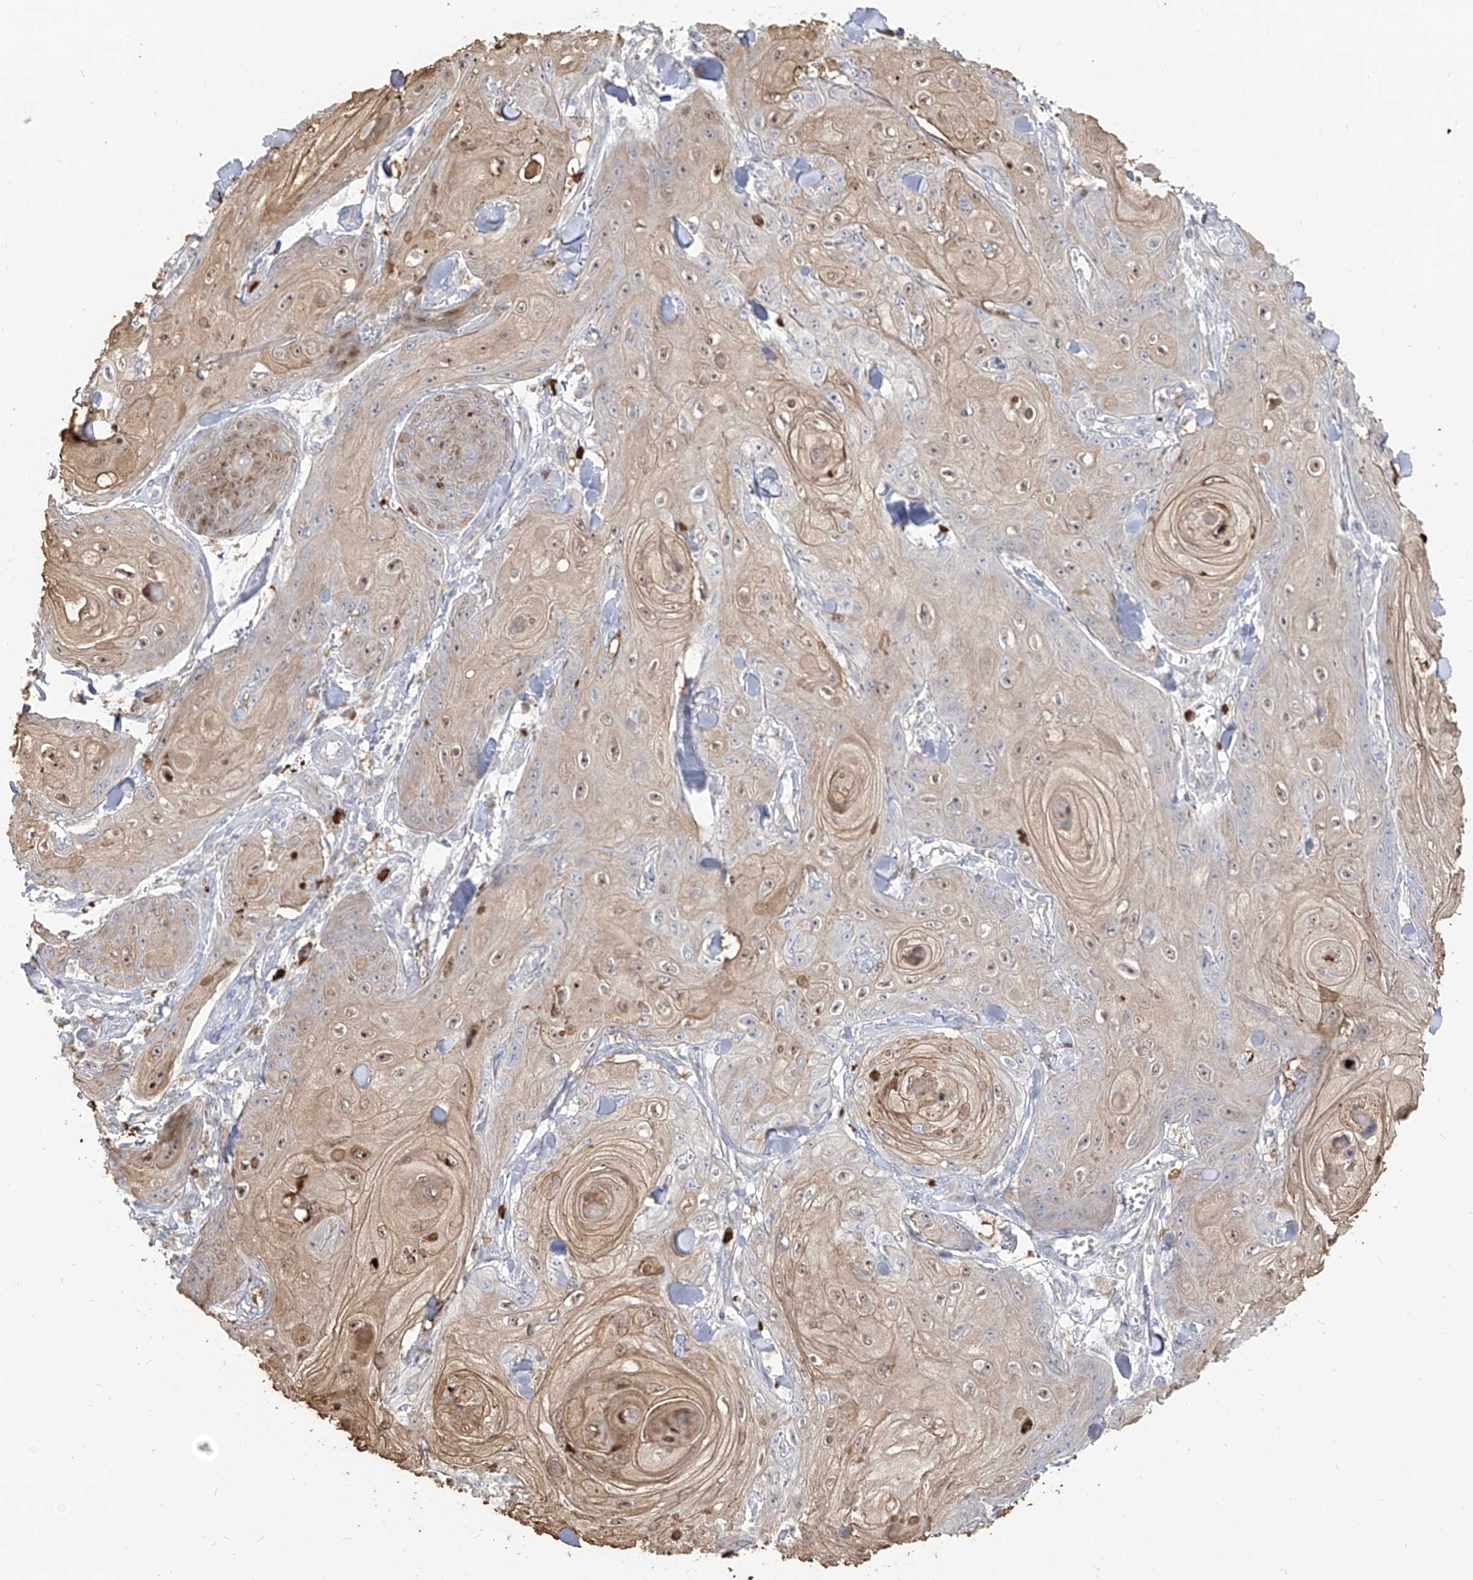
{"staining": {"intensity": "weak", "quantity": "25%-75%", "location": "cytoplasmic/membranous,nuclear"}, "tissue": "skin cancer", "cell_type": "Tumor cells", "image_type": "cancer", "snomed": [{"axis": "morphology", "description": "Squamous cell carcinoma, NOS"}, {"axis": "topography", "description": "Skin"}], "caption": "Immunohistochemistry (IHC) of human skin squamous cell carcinoma exhibits low levels of weak cytoplasmic/membranous and nuclear staining in approximately 25%-75% of tumor cells.", "gene": "ZNF227", "patient": {"sex": "male", "age": 74}}